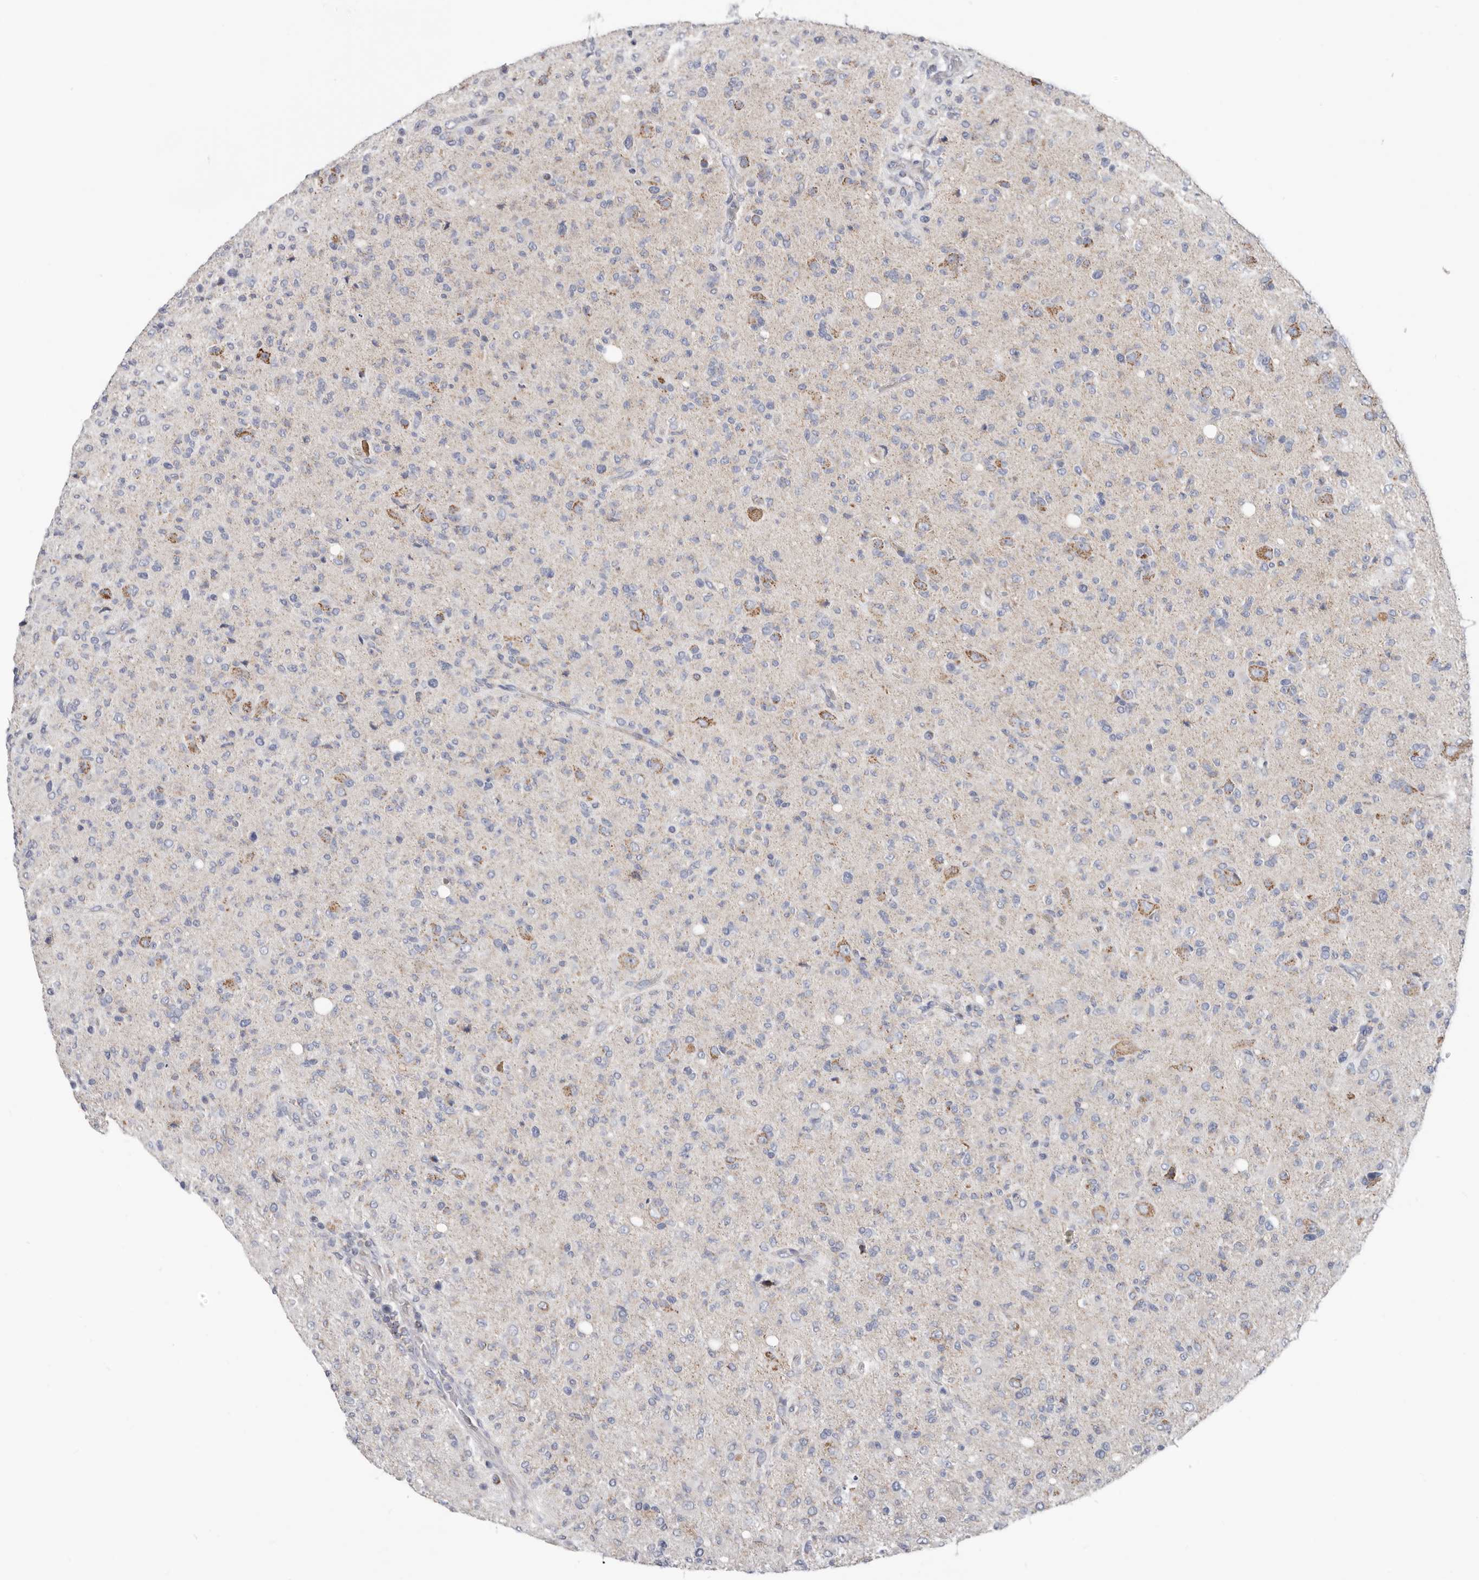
{"staining": {"intensity": "negative", "quantity": "none", "location": "none"}, "tissue": "glioma", "cell_type": "Tumor cells", "image_type": "cancer", "snomed": [{"axis": "morphology", "description": "Glioma, malignant, High grade"}, {"axis": "topography", "description": "Brain"}], "caption": "This is an immunohistochemistry histopathology image of glioma. There is no expression in tumor cells.", "gene": "RSPO2", "patient": {"sex": "female", "age": 57}}